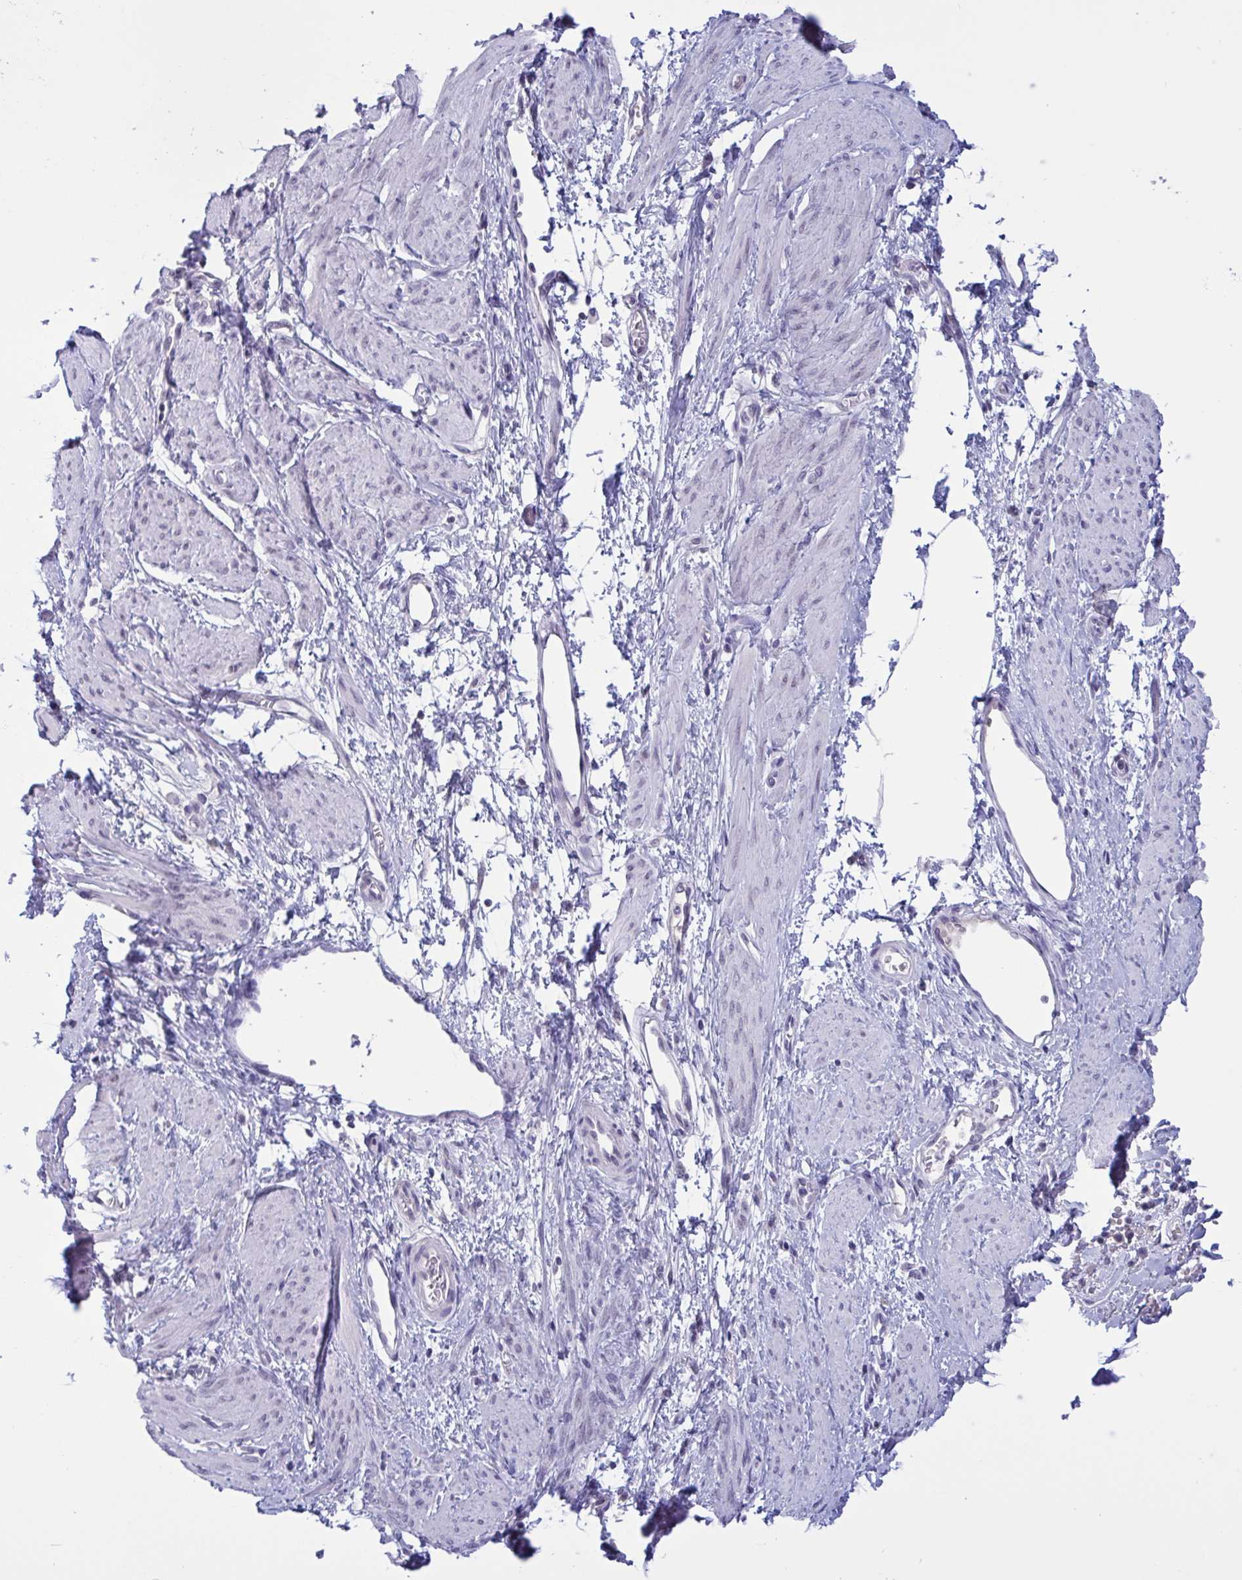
{"staining": {"intensity": "negative", "quantity": "none", "location": "none"}, "tissue": "smooth muscle", "cell_type": "Smooth muscle cells", "image_type": "normal", "snomed": [{"axis": "morphology", "description": "Normal tissue, NOS"}, {"axis": "topography", "description": "Smooth muscle"}, {"axis": "topography", "description": "Uterus"}], "caption": "DAB (3,3'-diaminobenzidine) immunohistochemical staining of normal smooth muscle reveals no significant positivity in smooth muscle cells.", "gene": "SERPINB13", "patient": {"sex": "female", "age": 39}}